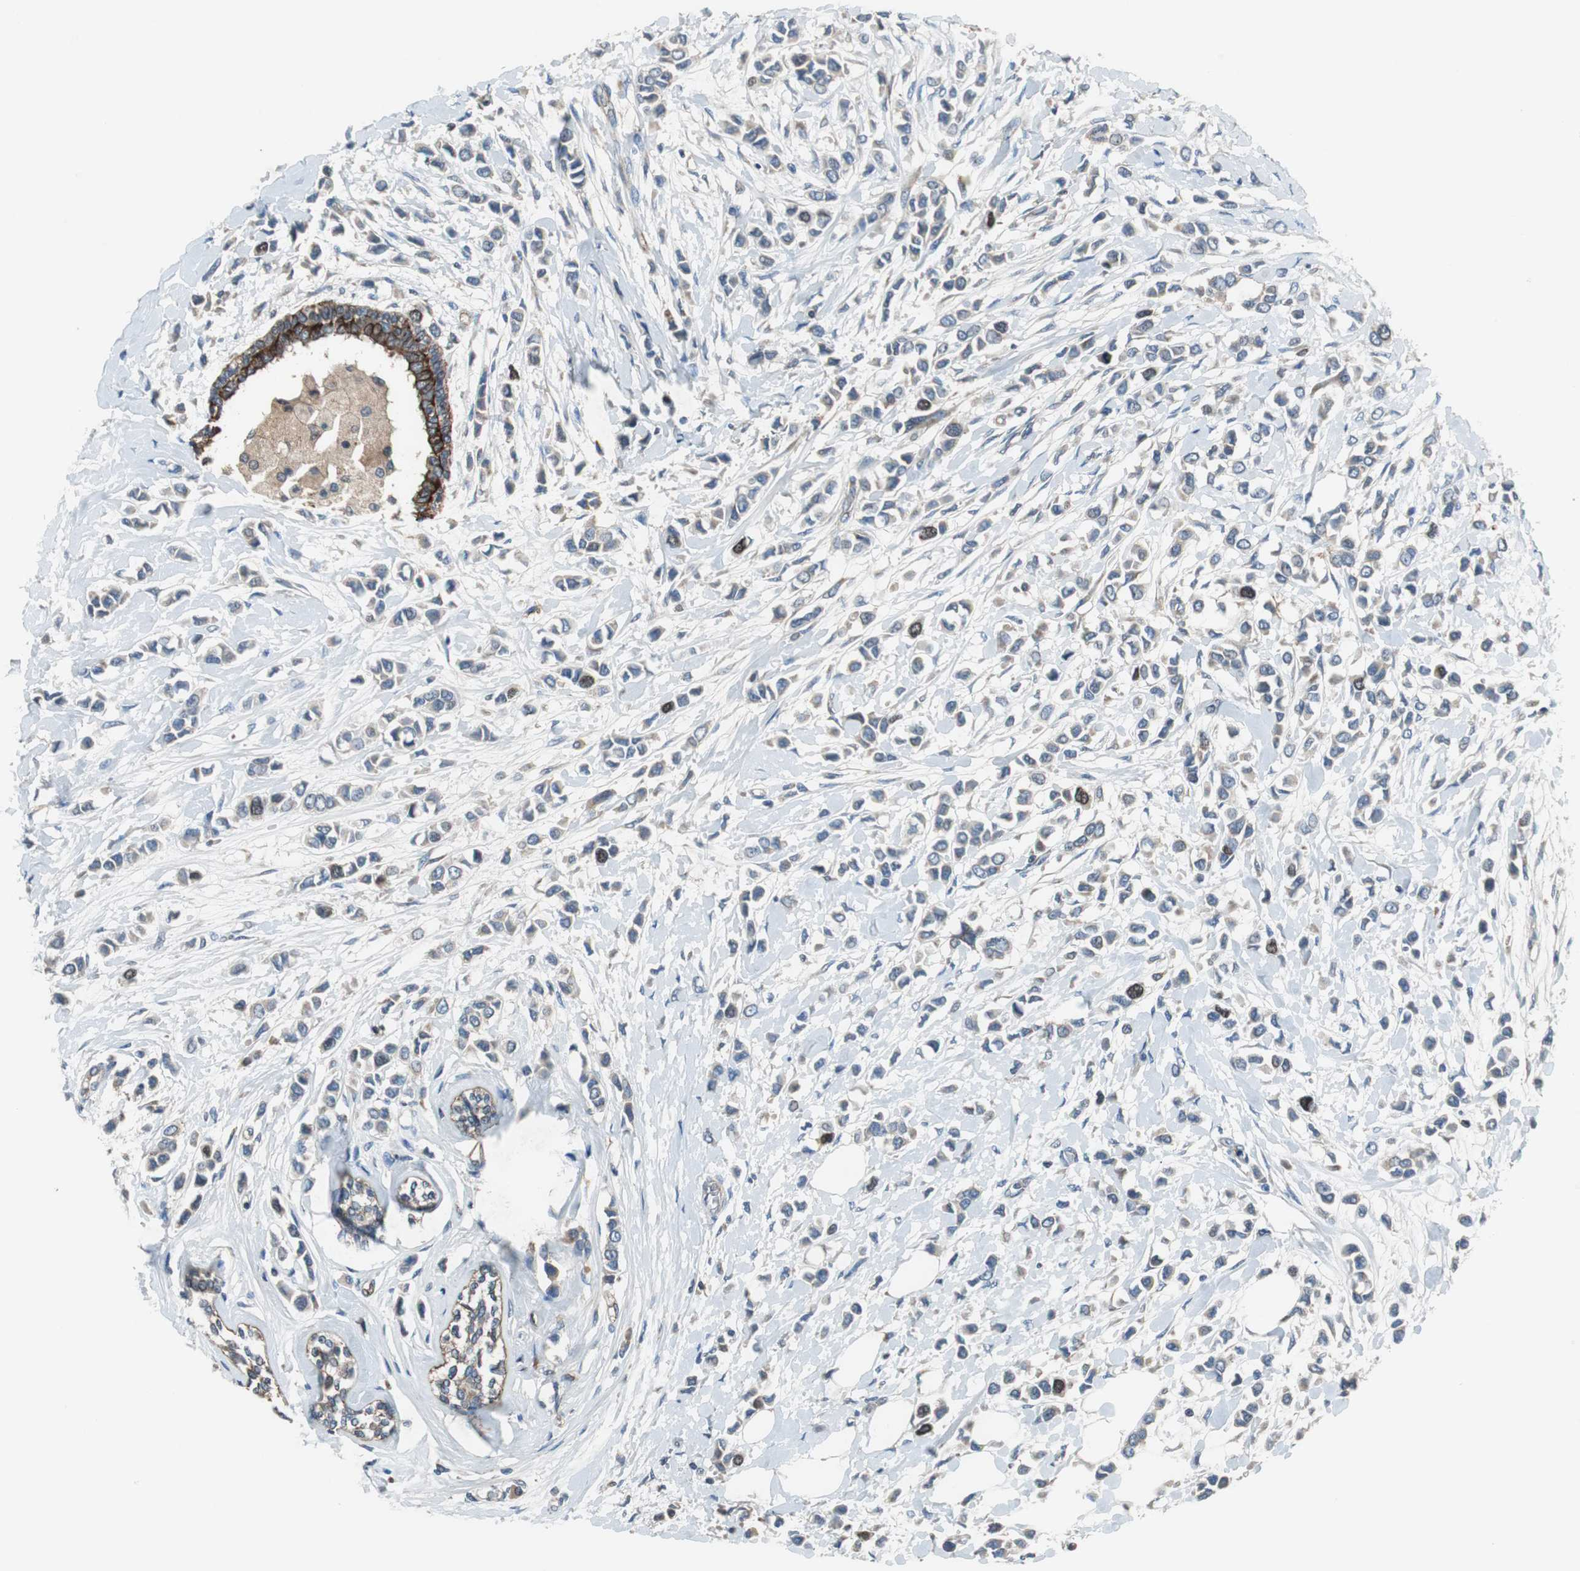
{"staining": {"intensity": "weak", "quantity": "25%-75%", "location": "cytoplasmic/membranous"}, "tissue": "breast cancer", "cell_type": "Tumor cells", "image_type": "cancer", "snomed": [{"axis": "morphology", "description": "Lobular carcinoma"}, {"axis": "topography", "description": "Breast"}], "caption": "High-power microscopy captured an IHC photomicrograph of breast cancer (lobular carcinoma), revealing weak cytoplasmic/membranous expression in about 25%-75% of tumor cells.", "gene": "PI4KB", "patient": {"sex": "female", "age": 51}}